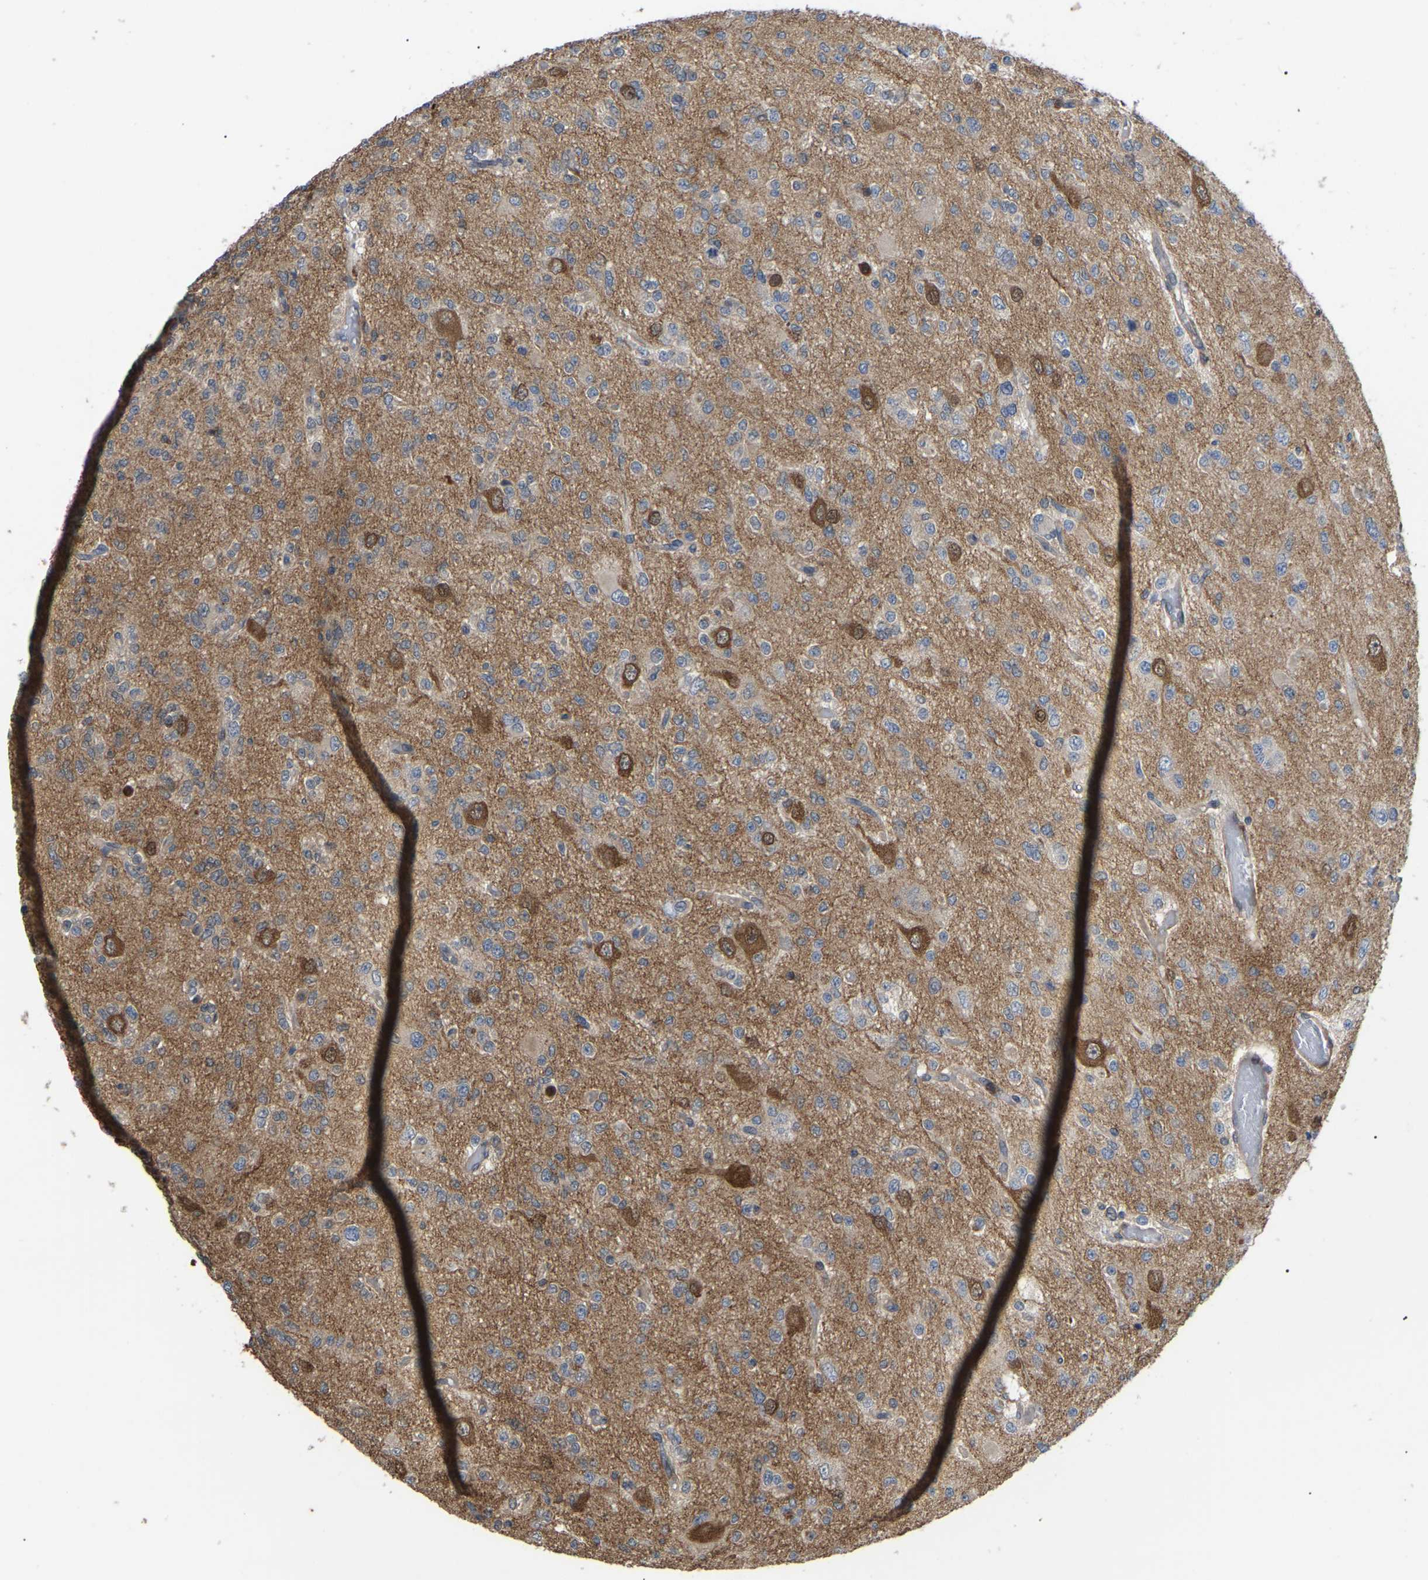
{"staining": {"intensity": "weak", "quantity": ">75%", "location": "cytoplasmic/membranous"}, "tissue": "glioma", "cell_type": "Tumor cells", "image_type": "cancer", "snomed": [{"axis": "morphology", "description": "Glioma, malignant, Low grade"}, {"axis": "topography", "description": "Brain"}], "caption": "Protein positivity by immunohistochemistry (IHC) exhibits weak cytoplasmic/membranous expression in approximately >75% of tumor cells in glioma. (brown staining indicates protein expression, while blue staining denotes nuclei).", "gene": "CIT", "patient": {"sex": "male", "age": 38}}